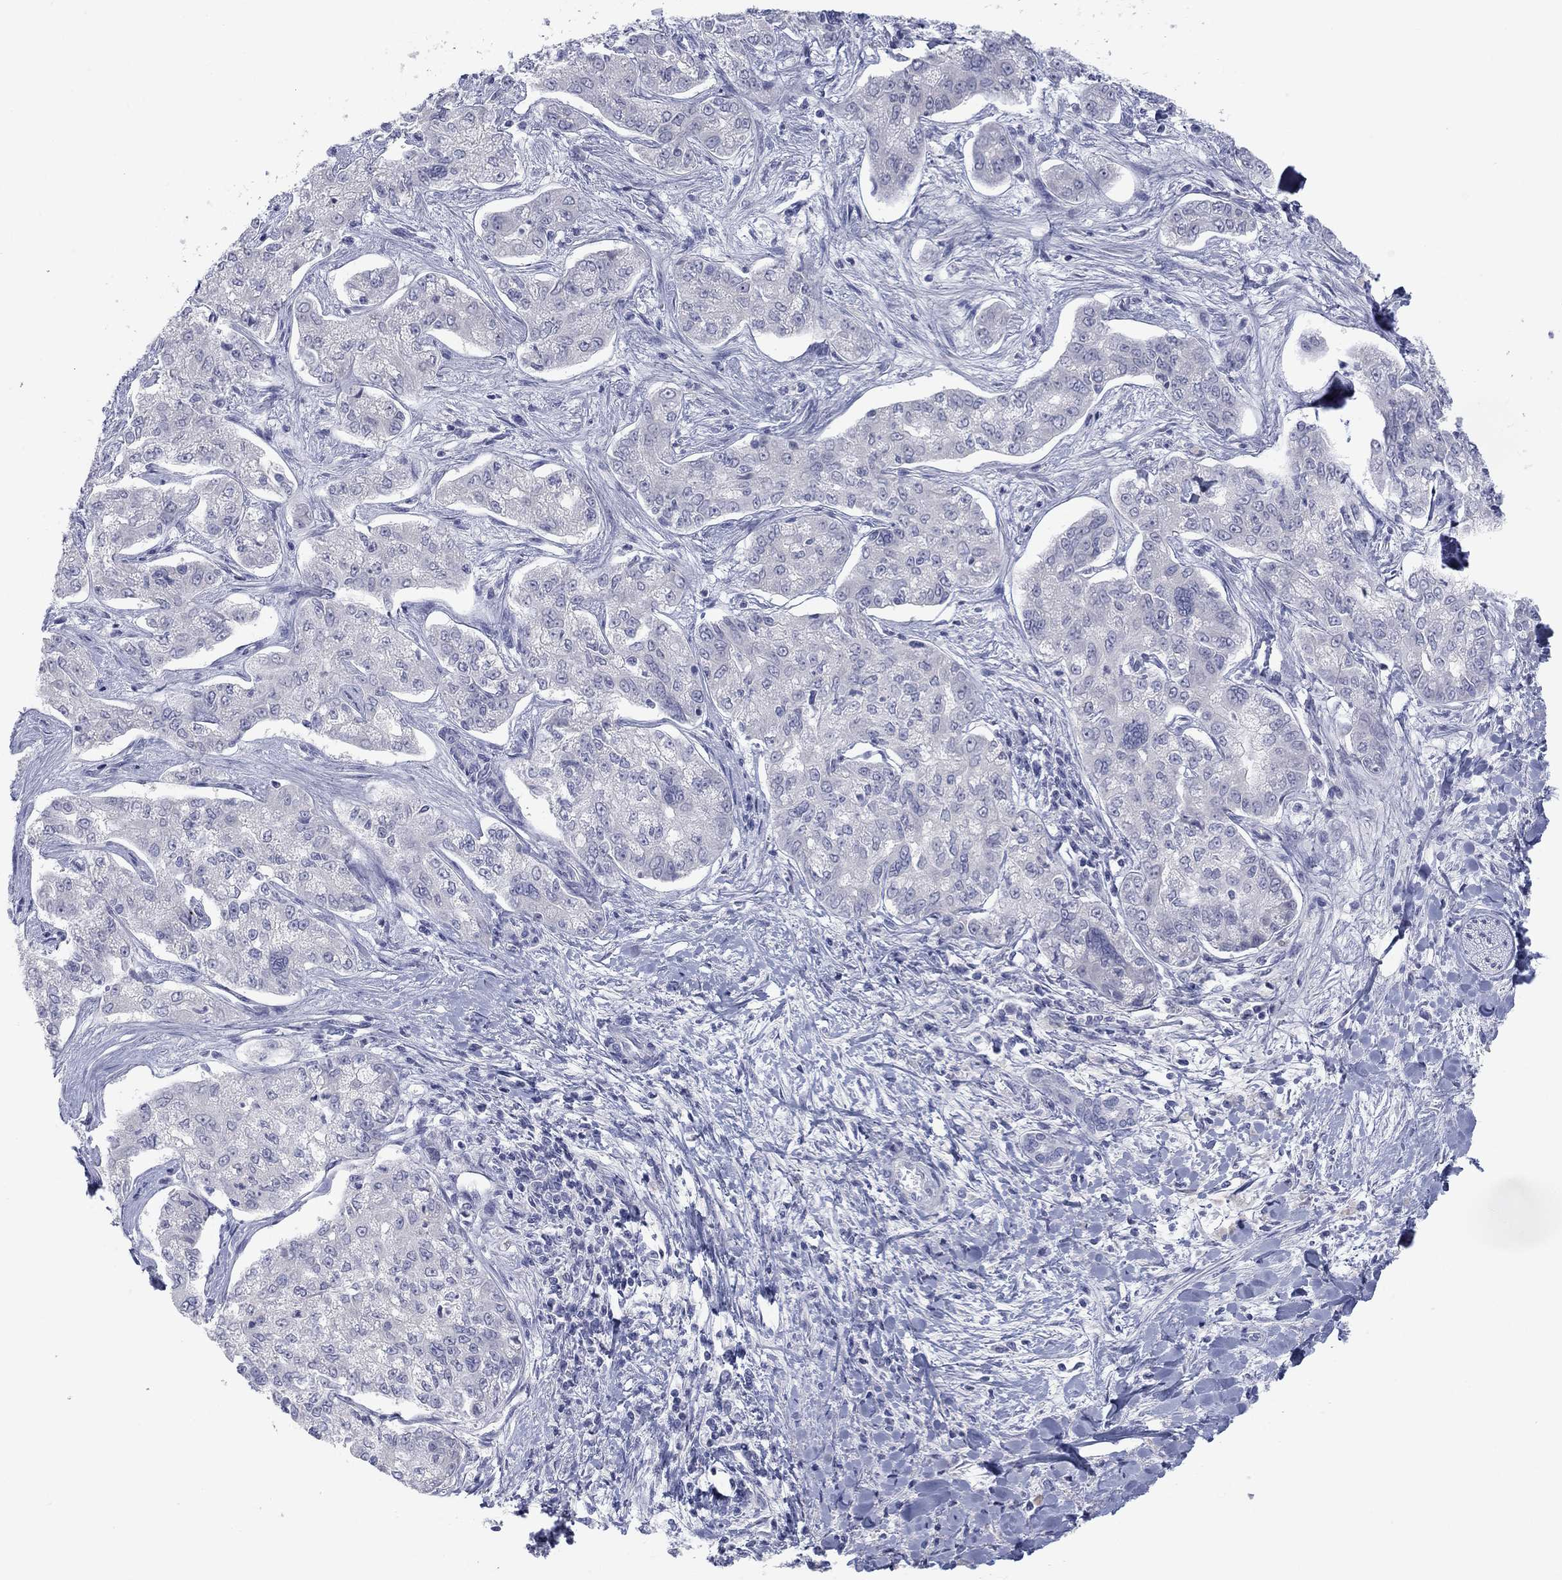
{"staining": {"intensity": "negative", "quantity": "none", "location": "none"}, "tissue": "liver cancer", "cell_type": "Tumor cells", "image_type": "cancer", "snomed": [{"axis": "morphology", "description": "Cholangiocarcinoma"}, {"axis": "topography", "description": "Liver"}], "caption": "Human liver cancer stained for a protein using immunohistochemistry reveals no expression in tumor cells.", "gene": "CALB1", "patient": {"sex": "female", "age": 47}}